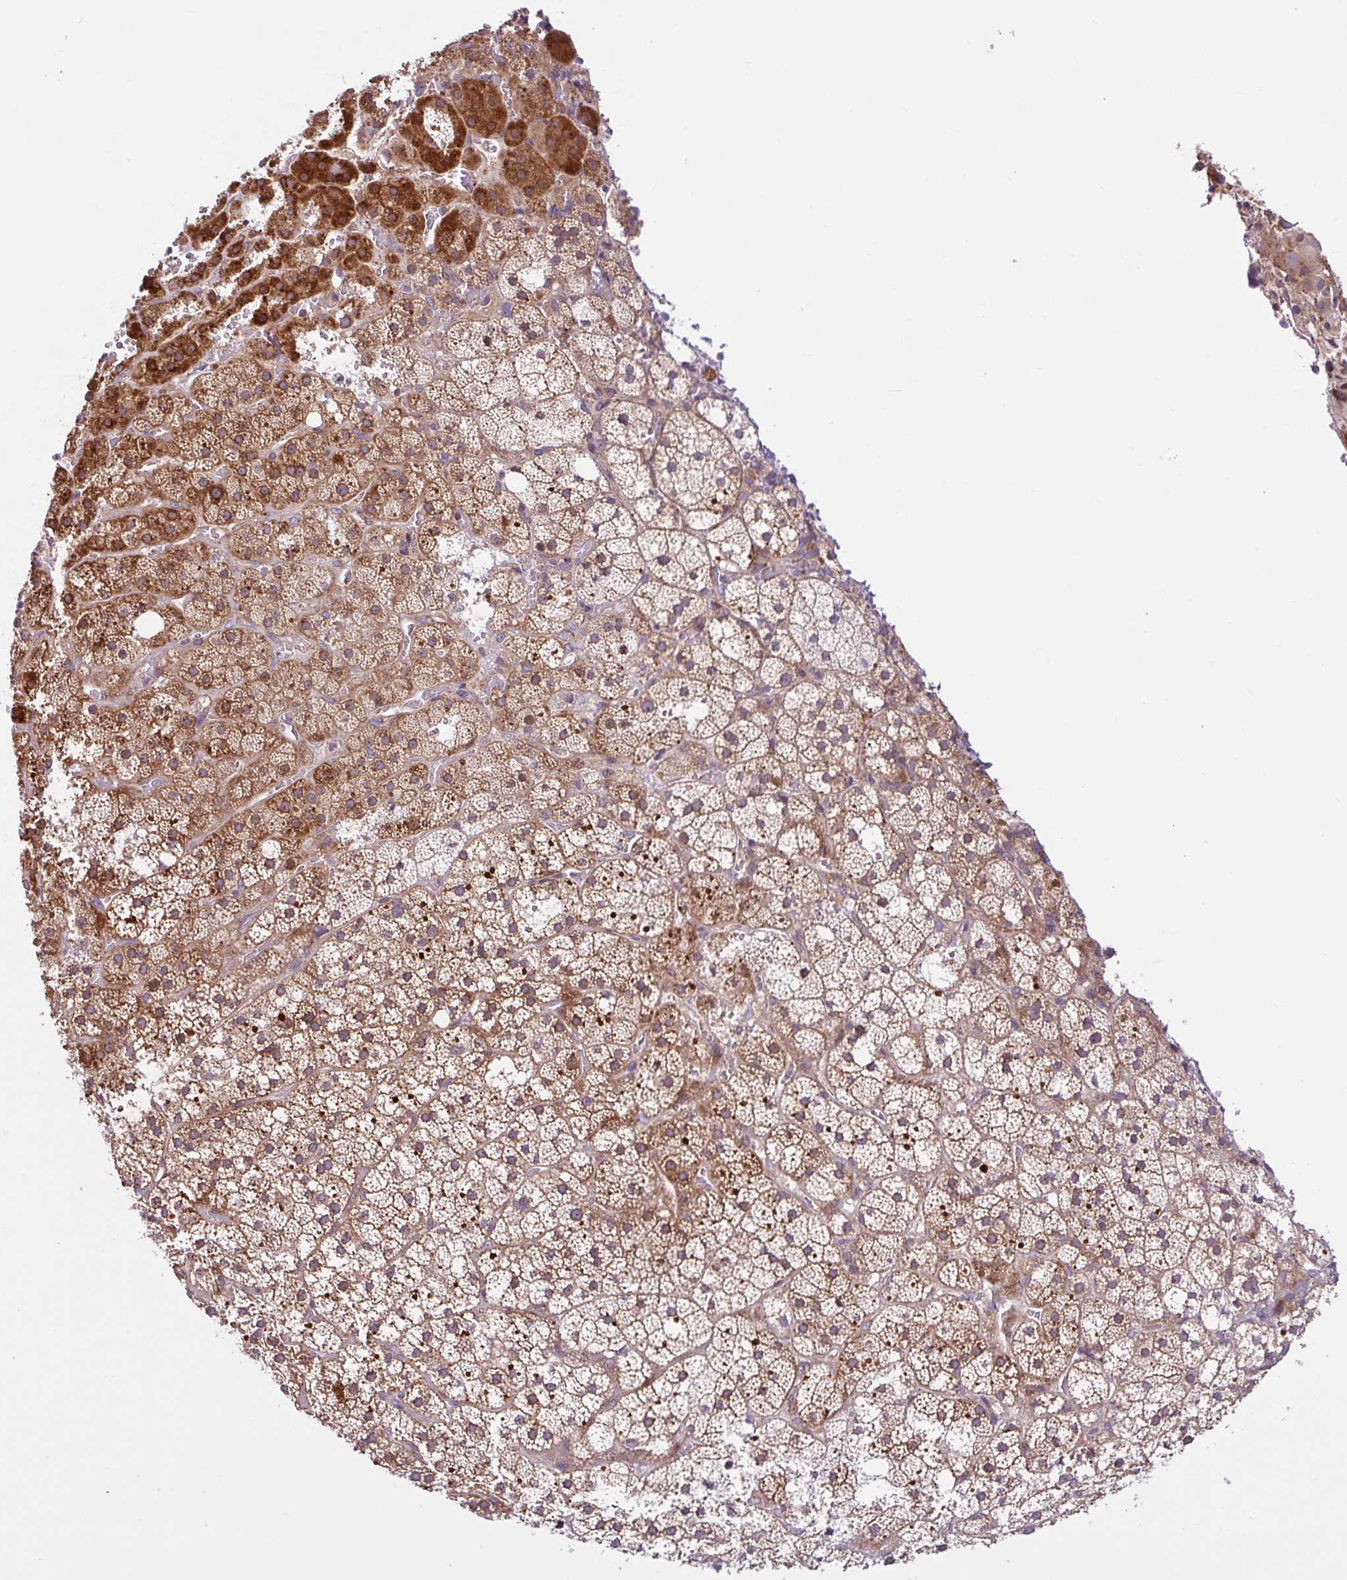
{"staining": {"intensity": "moderate", "quantity": ">75%", "location": "cytoplasmic/membranous"}, "tissue": "adrenal gland", "cell_type": "Glandular cells", "image_type": "normal", "snomed": [{"axis": "morphology", "description": "Normal tissue, NOS"}, {"axis": "topography", "description": "Adrenal gland"}], "caption": "This micrograph demonstrates unremarkable adrenal gland stained with IHC to label a protein in brown. The cytoplasmic/membranous of glandular cells show moderate positivity for the protein. Nuclei are counter-stained blue.", "gene": "NTPCR", "patient": {"sex": "male", "age": 53}}